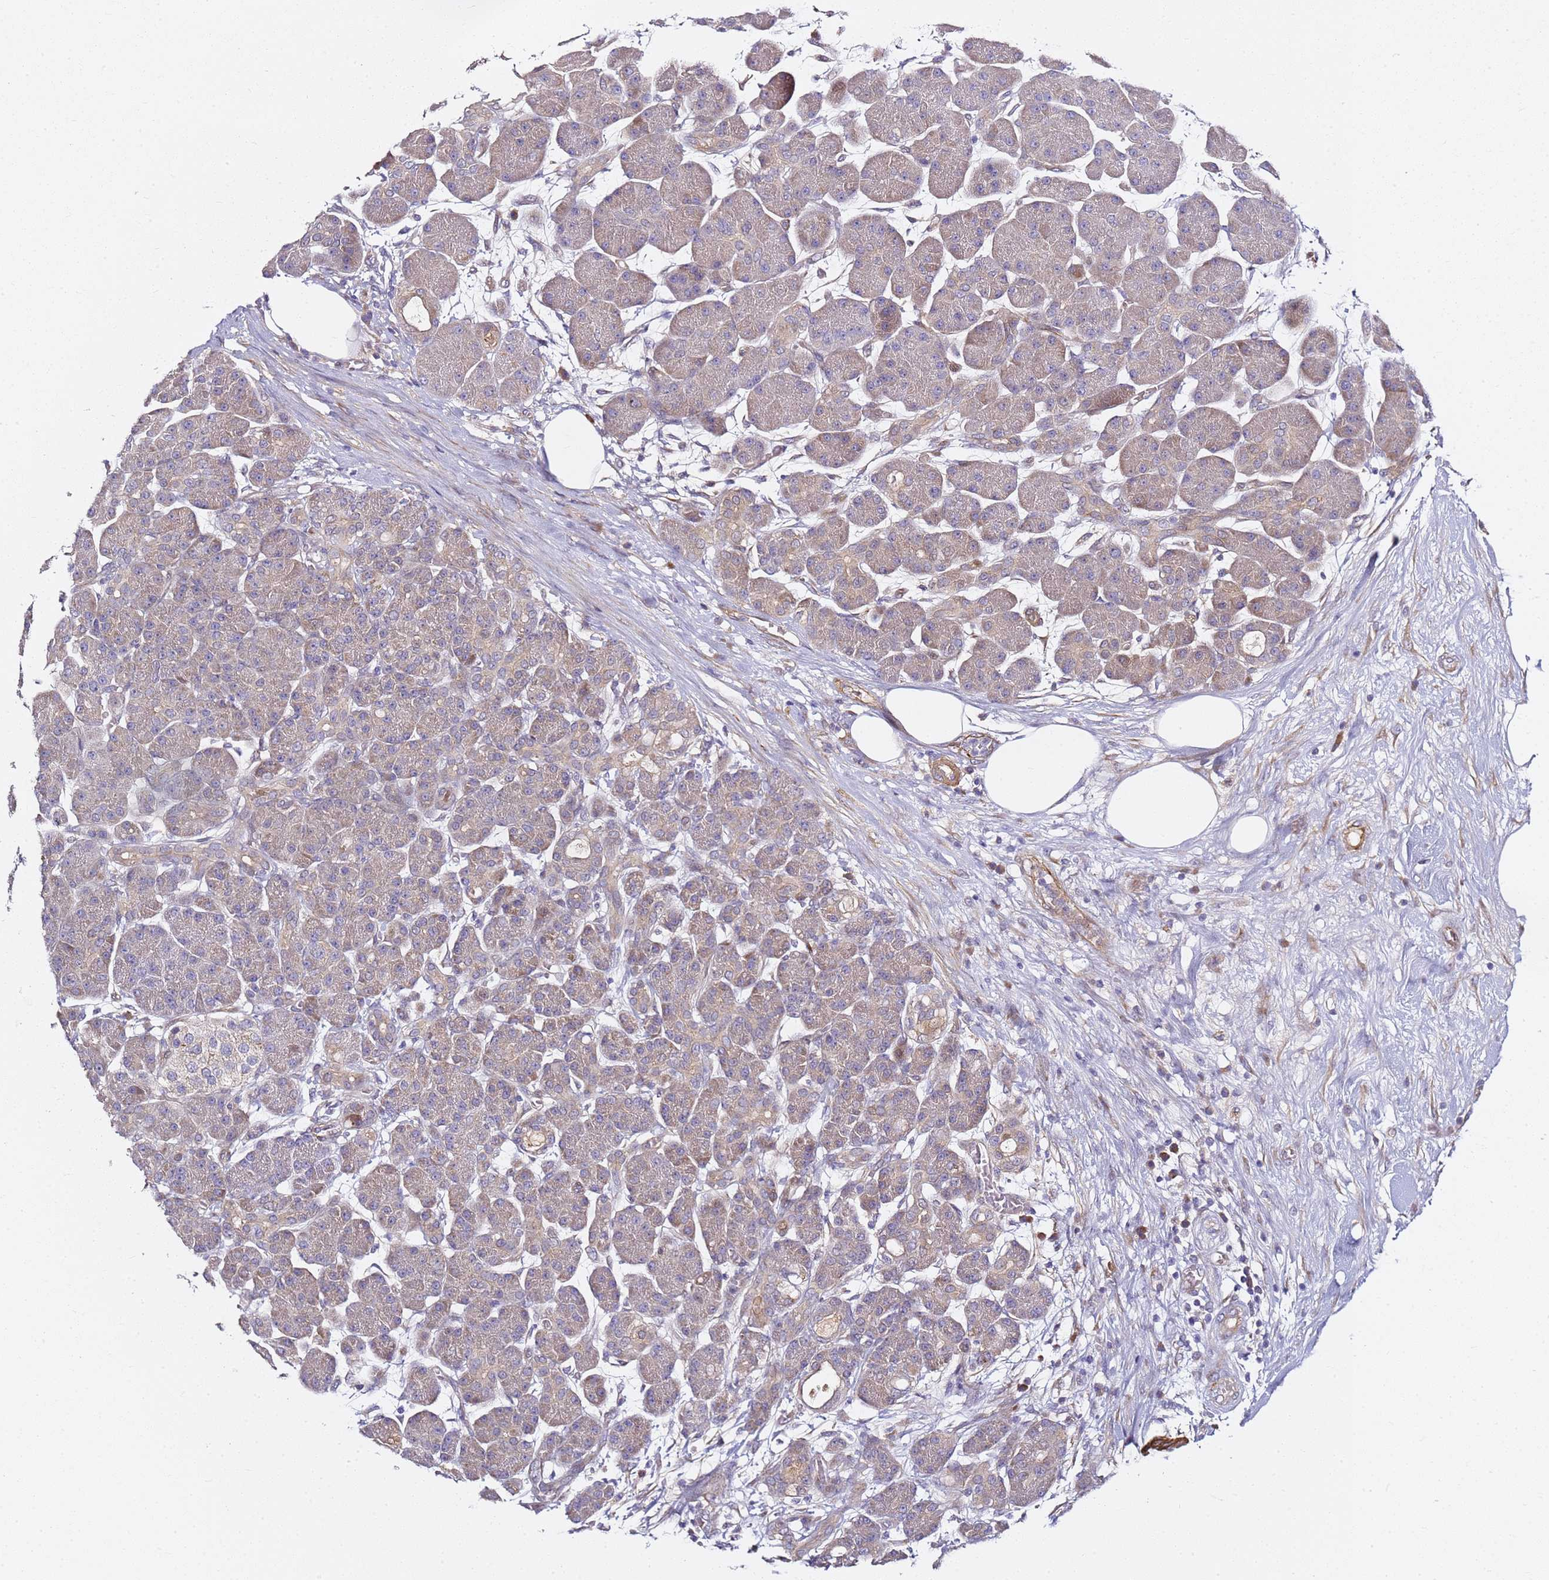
{"staining": {"intensity": "moderate", "quantity": "25%-75%", "location": "cytoplasmic/membranous,nuclear"}, "tissue": "pancreas", "cell_type": "Exocrine glandular cells", "image_type": "normal", "snomed": [{"axis": "morphology", "description": "Normal tissue, NOS"}, {"axis": "topography", "description": "Pancreas"}], "caption": "Moderate cytoplasmic/membranous,nuclear protein expression is identified in approximately 25%-75% of exocrine glandular cells in pancreas.", "gene": "EPS8L1", "patient": {"sex": "male", "age": 63}}